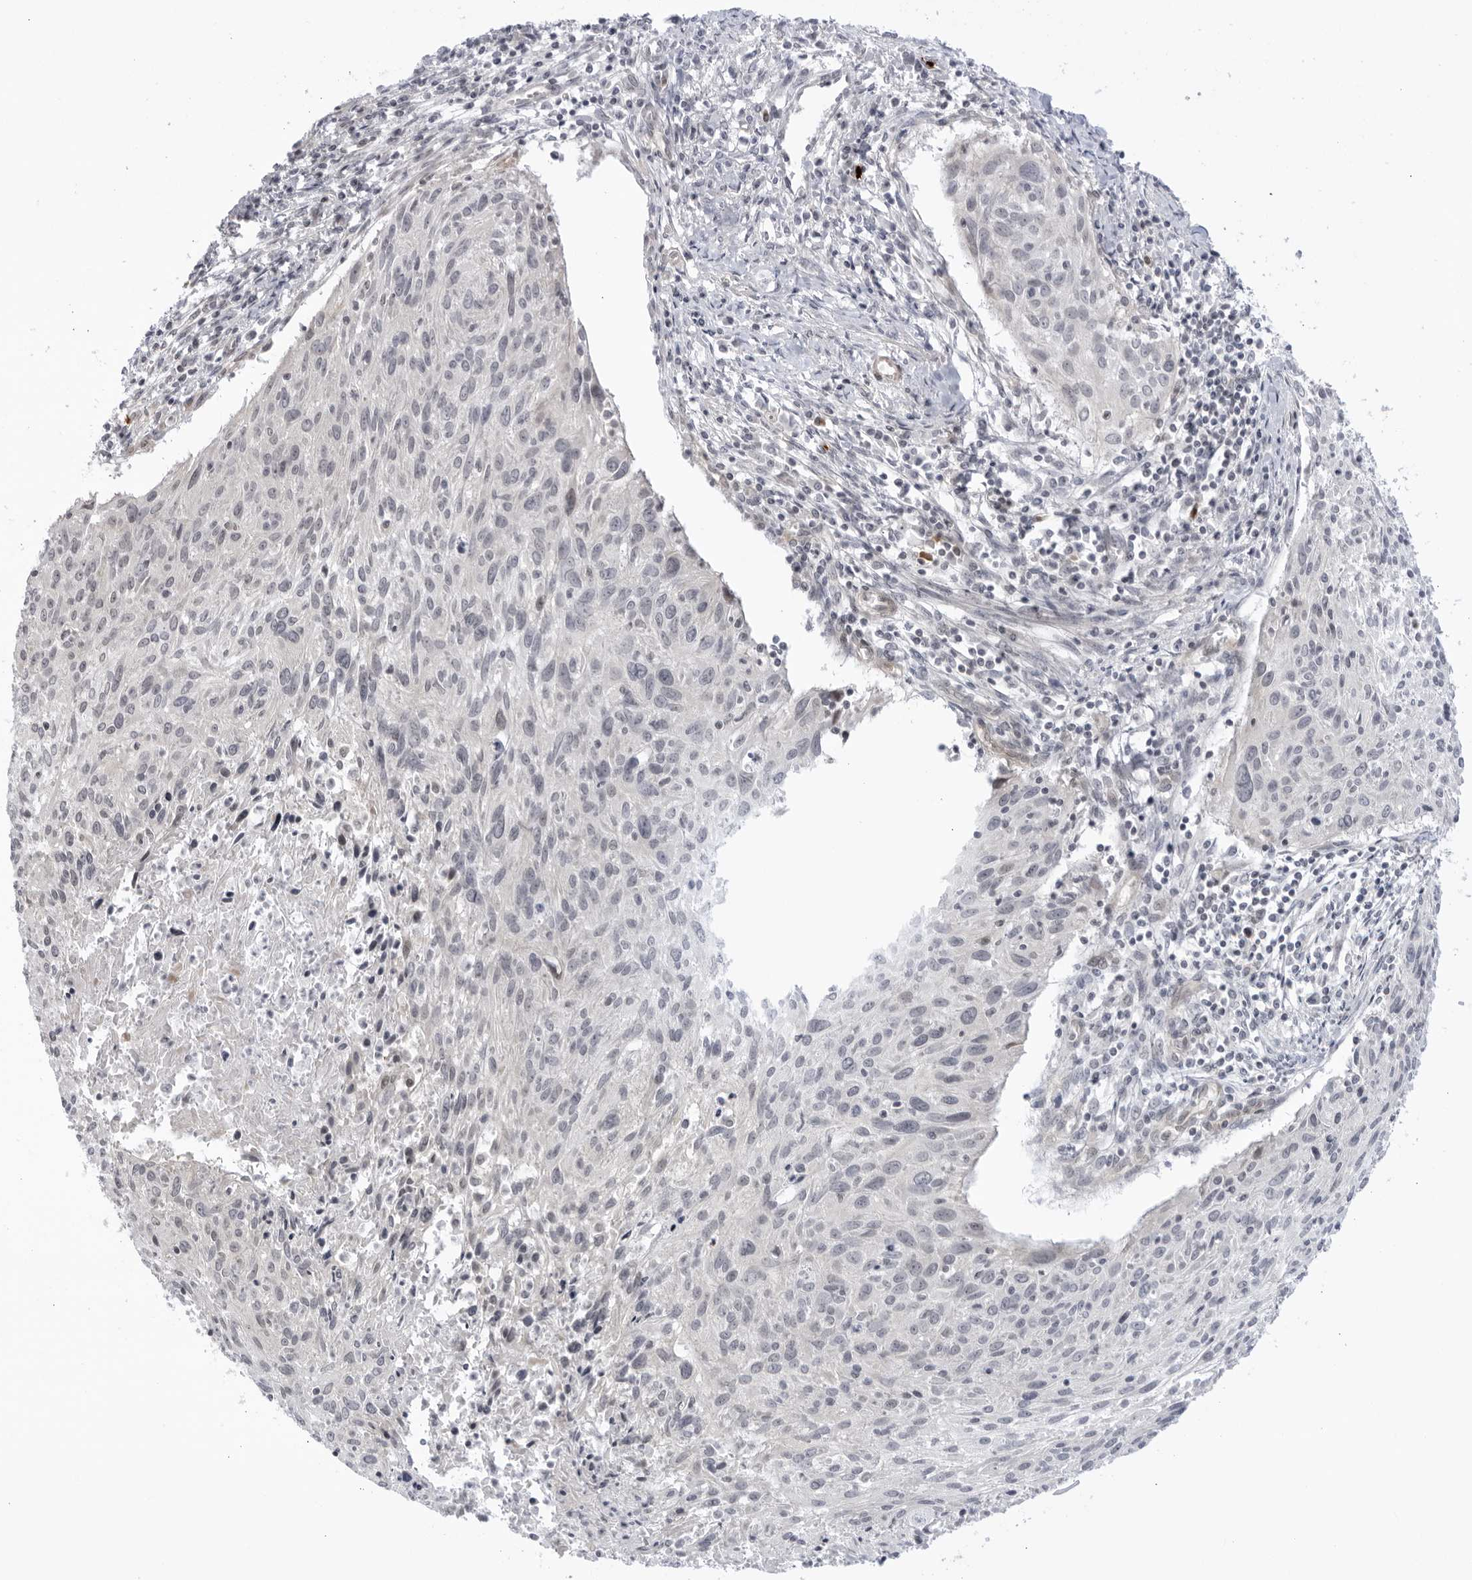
{"staining": {"intensity": "moderate", "quantity": "<25%", "location": "cytoplasmic/membranous"}, "tissue": "cervical cancer", "cell_type": "Tumor cells", "image_type": "cancer", "snomed": [{"axis": "morphology", "description": "Squamous cell carcinoma, NOS"}, {"axis": "topography", "description": "Cervix"}], "caption": "Cervical cancer (squamous cell carcinoma) was stained to show a protein in brown. There is low levels of moderate cytoplasmic/membranous expression in about <25% of tumor cells.", "gene": "CNBD1", "patient": {"sex": "female", "age": 51}}